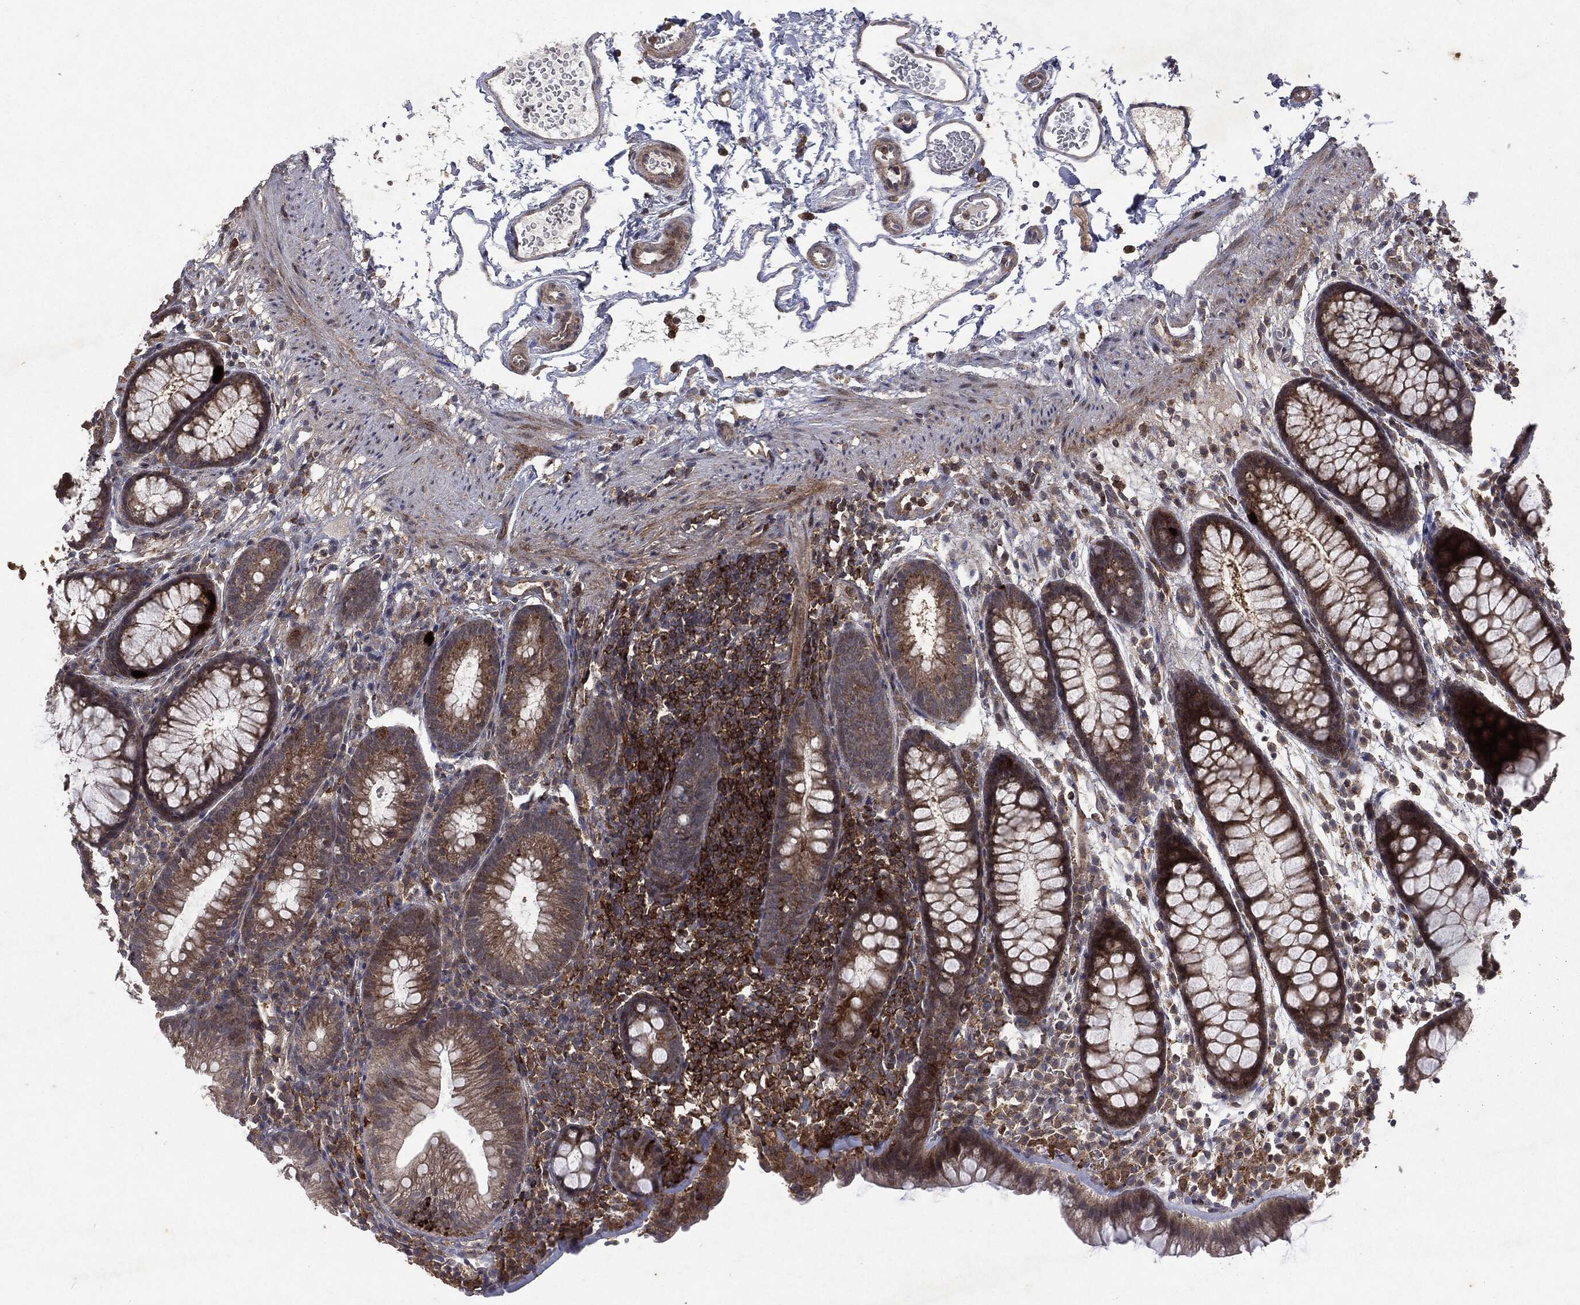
{"staining": {"intensity": "negative", "quantity": "none", "location": "none"}, "tissue": "colon", "cell_type": "Endothelial cells", "image_type": "normal", "snomed": [{"axis": "morphology", "description": "Normal tissue, NOS"}, {"axis": "topography", "description": "Colon"}], "caption": "An image of human colon is negative for staining in endothelial cells. (DAB IHC with hematoxylin counter stain).", "gene": "PTEN", "patient": {"sex": "male", "age": 76}}